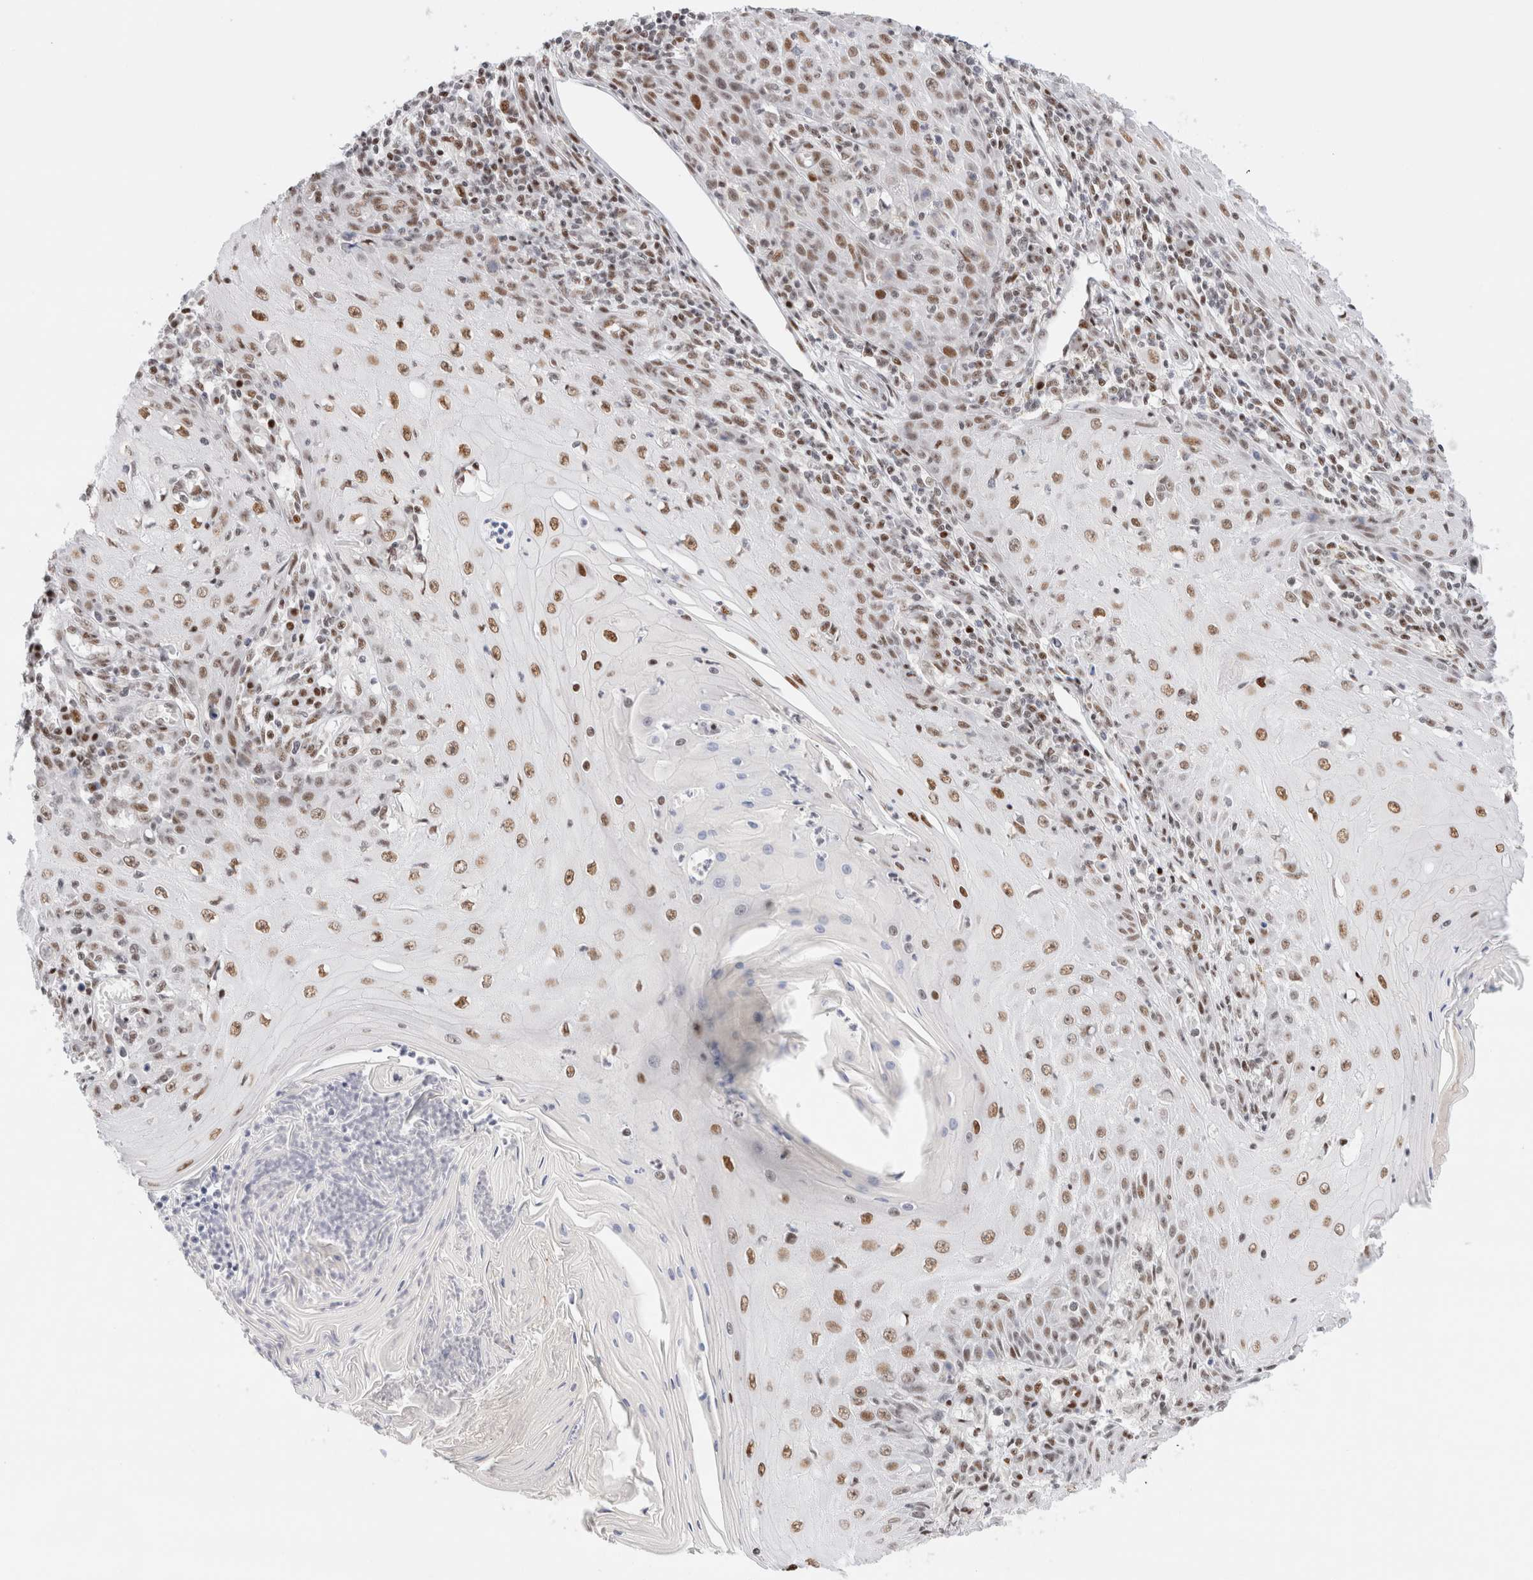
{"staining": {"intensity": "moderate", "quantity": ">75%", "location": "nuclear"}, "tissue": "skin cancer", "cell_type": "Tumor cells", "image_type": "cancer", "snomed": [{"axis": "morphology", "description": "Squamous cell carcinoma, NOS"}, {"axis": "topography", "description": "Skin"}], "caption": "Immunohistochemistry (IHC) staining of skin cancer (squamous cell carcinoma), which shows medium levels of moderate nuclear staining in about >75% of tumor cells indicating moderate nuclear protein expression. The staining was performed using DAB (3,3'-diaminobenzidine) (brown) for protein detection and nuclei were counterstained in hematoxylin (blue).", "gene": "ZNF282", "patient": {"sex": "female", "age": 73}}